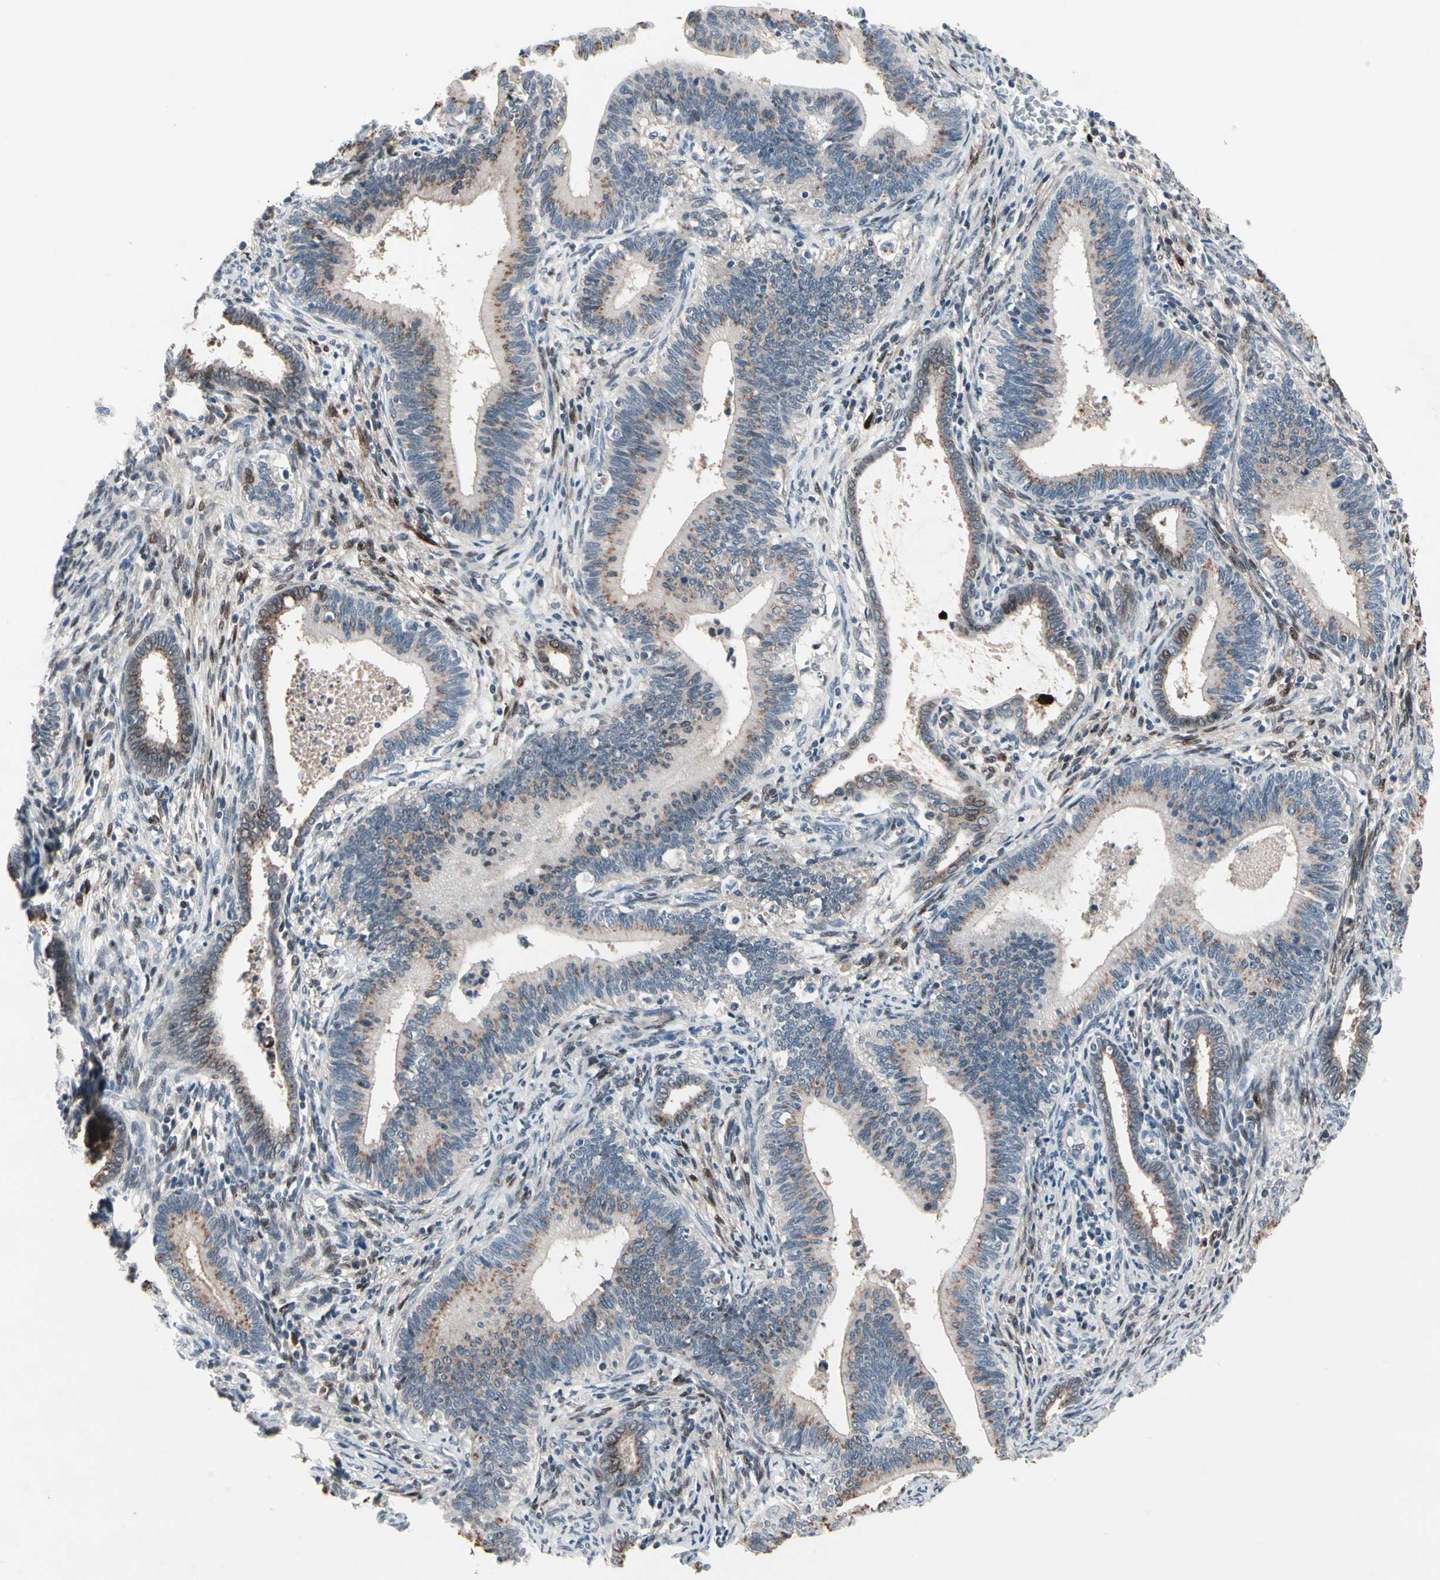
{"staining": {"intensity": "moderate", "quantity": "25%-75%", "location": "cytoplasmic/membranous,nuclear"}, "tissue": "cervical cancer", "cell_type": "Tumor cells", "image_type": "cancer", "snomed": [{"axis": "morphology", "description": "Adenocarcinoma, NOS"}, {"axis": "topography", "description": "Cervix"}], "caption": "A high-resolution micrograph shows immunohistochemistry staining of adenocarcinoma (cervical), which shows moderate cytoplasmic/membranous and nuclear staining in approximately 25%-75% of tumor cells. (Brightfield microscopy of DAB IHC at high magnification).", "gene": "TXN", "patient": {"sex": "female", "age": 44}}